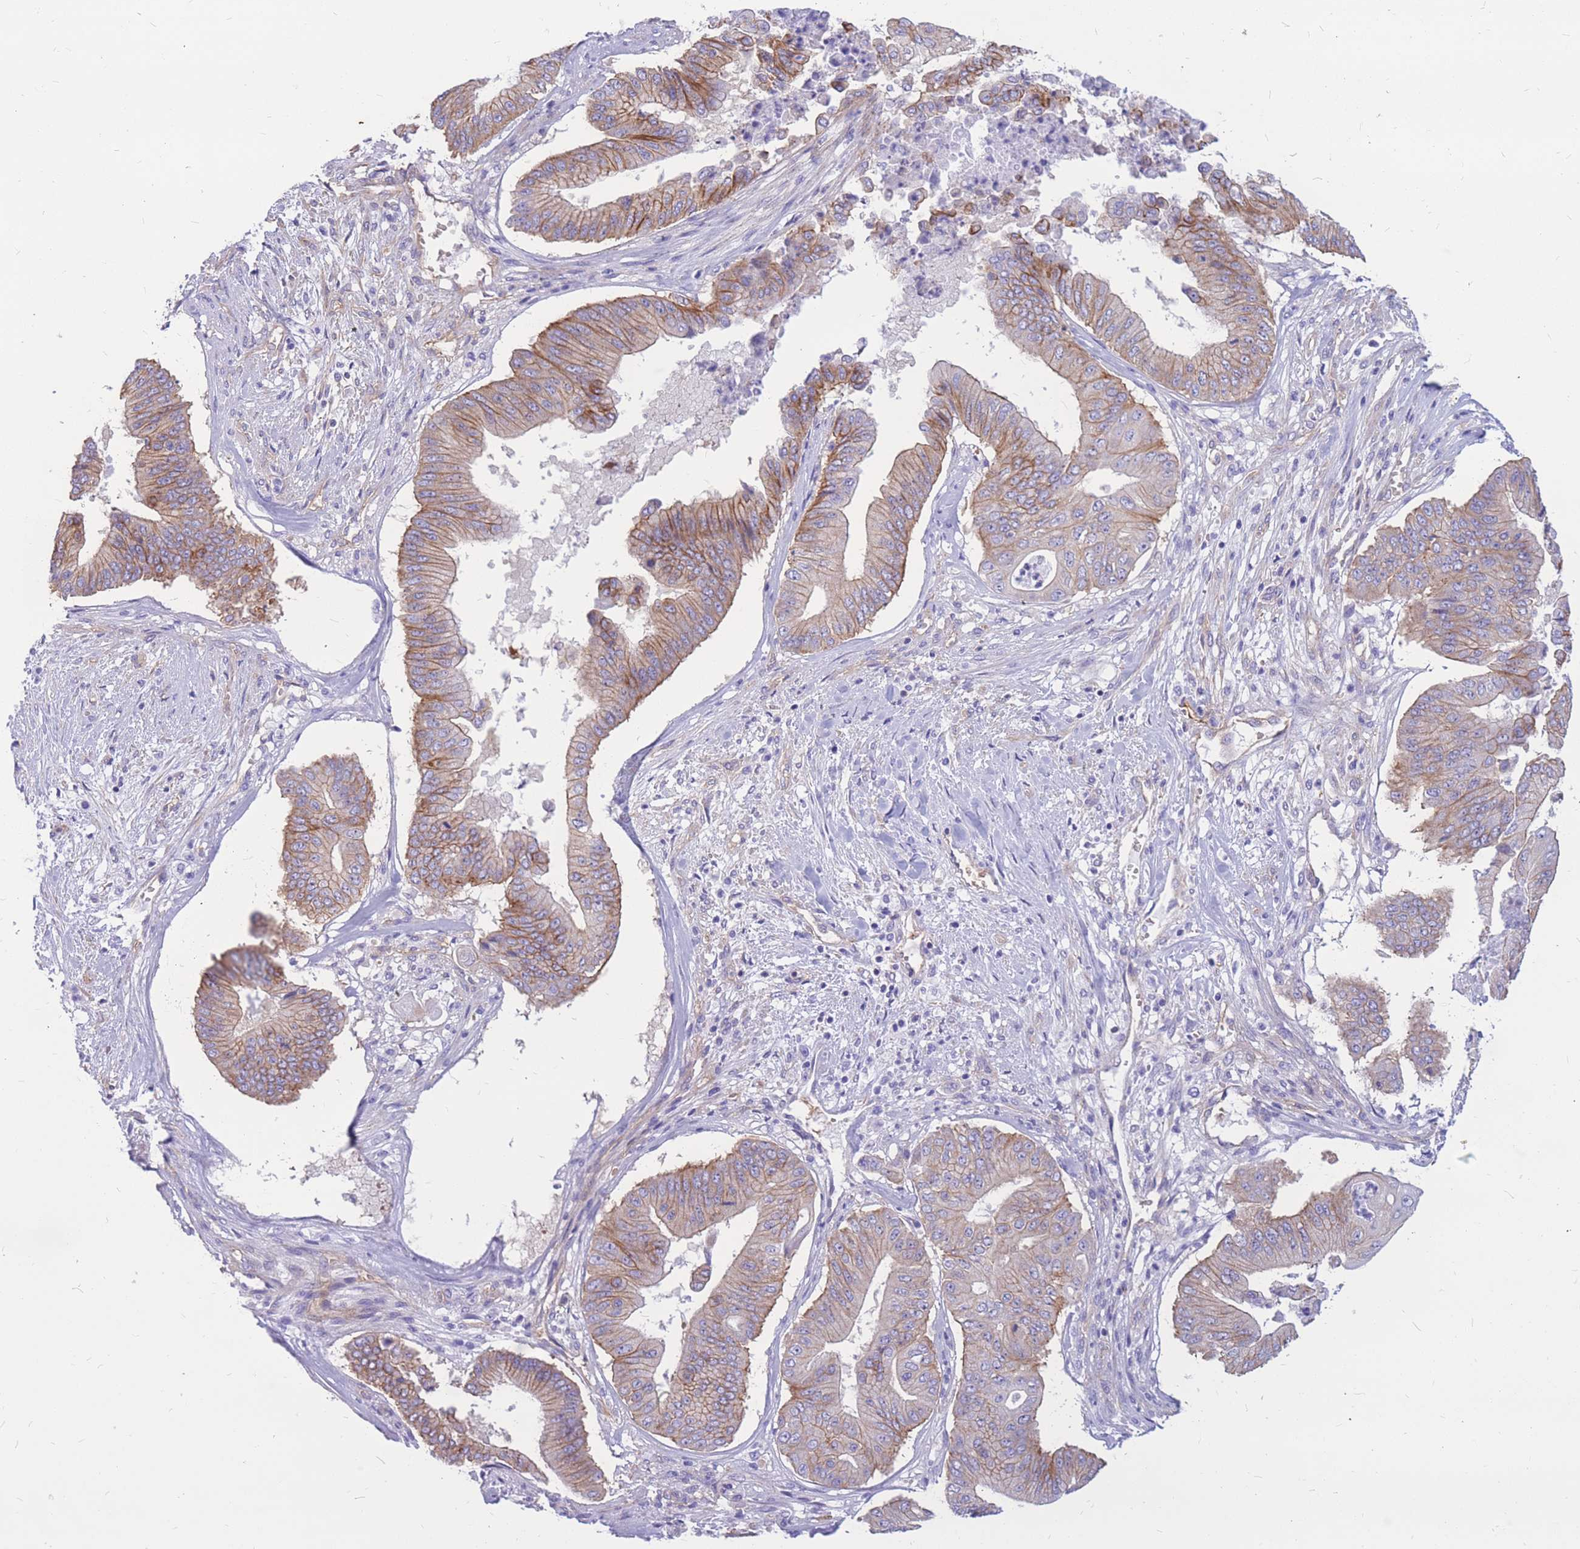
{"staining": {"intensity": "moderate", "quantity": ">75%", "location": "cytoplasmic/membranous"}, "tissue": "pancreatic cancer", "cell_type": "Tumor cells", "image_type": "cancer", "snomed": [{"axis": "morphology", "description": "Adenocarcinoma, NOS"}, {"axis": "topography", "description": "Pancreas"}], "caption": "About >75% of tumor cells in human pancreatic cancer display moderate cytoplasmic/membranous protein staining as visualized by brown immunohistochemical staining.", "gene": "ADD2", "patient": {"sex": "female", "age": 77}}